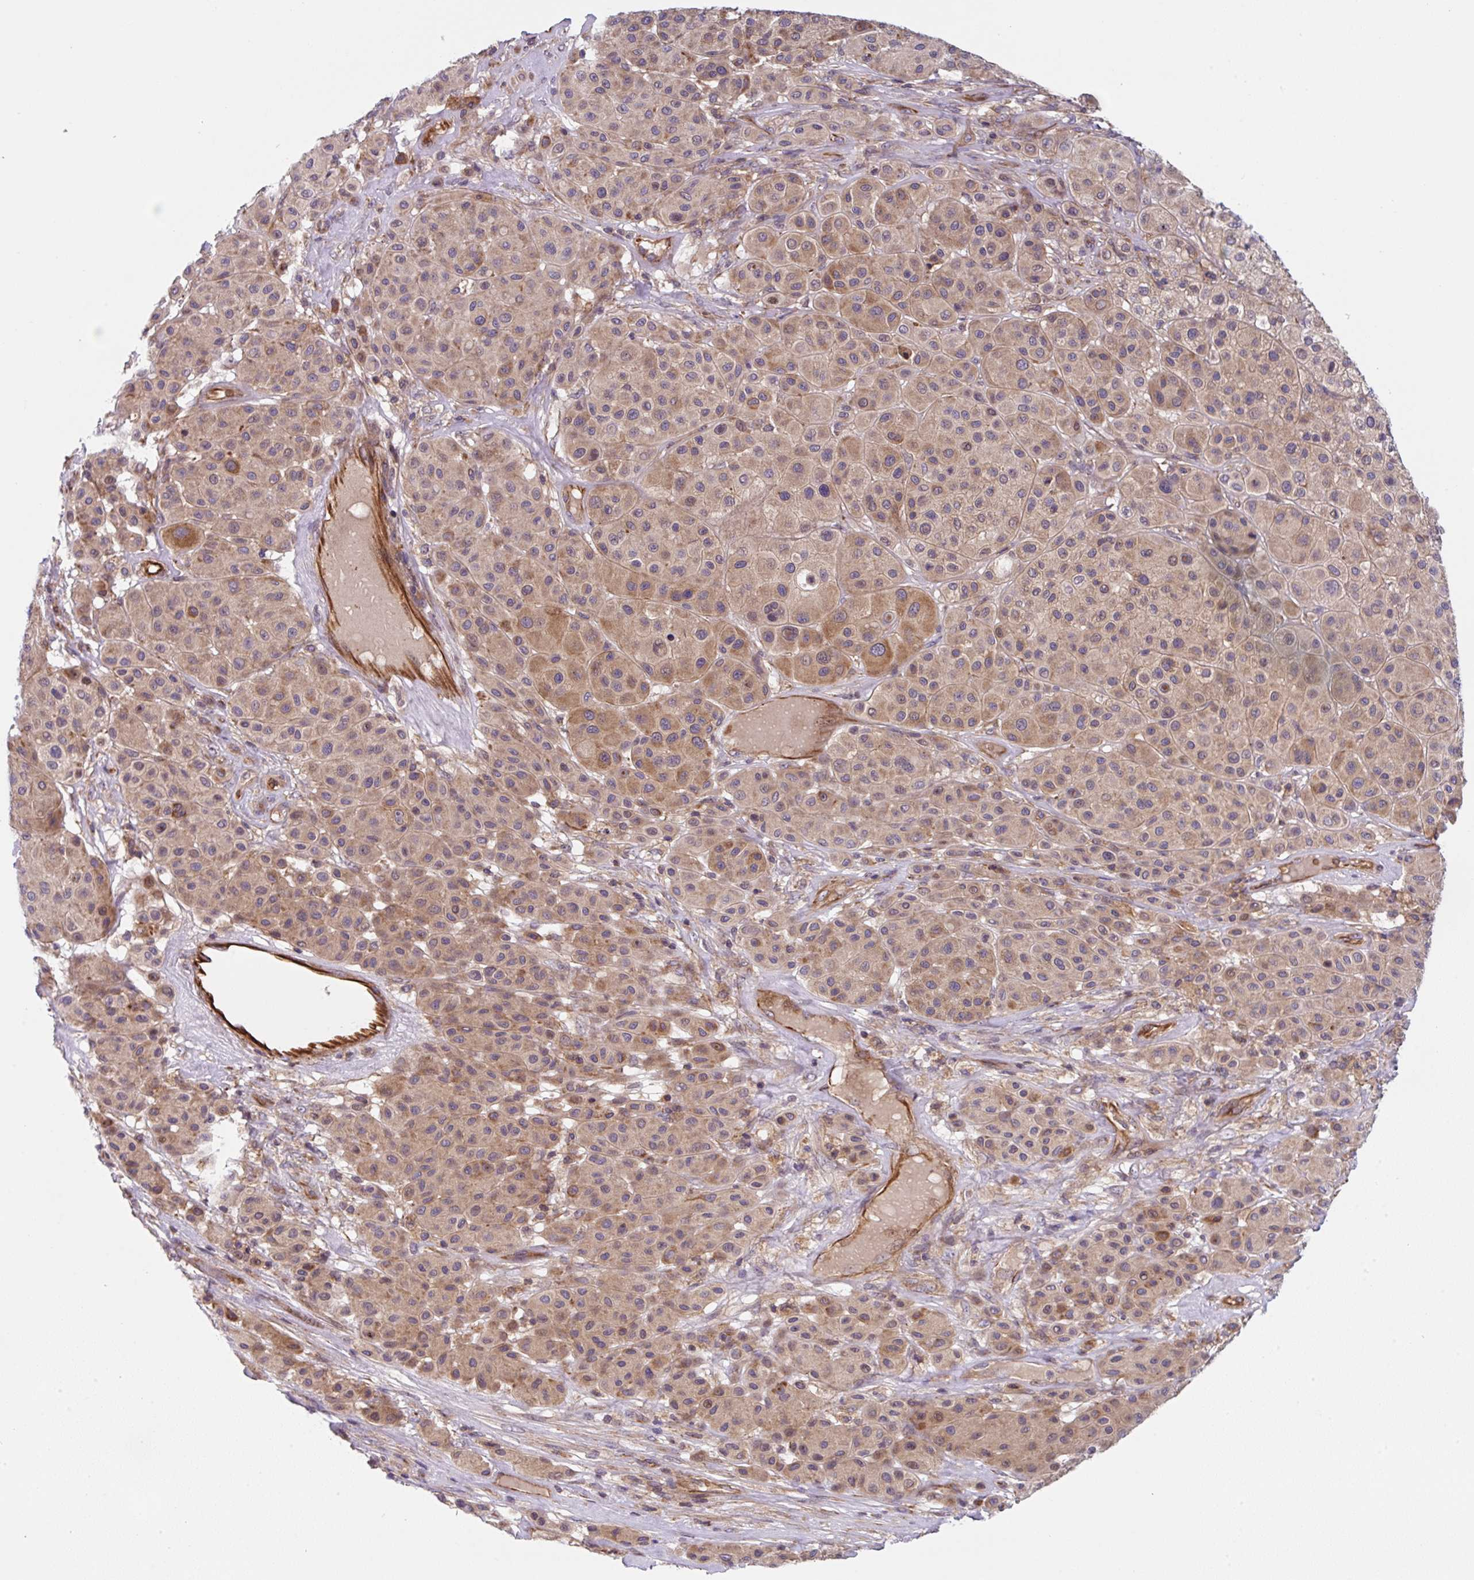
{"staining": {"intensity": "moderate", "quantity": "25%-75%", "location": "cytoplasmic/membranous"}, "tissue": "melanoma", "cell_type": "Tumor cells", "image_type": "cancer", "snomed": [{"axis": "morphology", "description": "Malignant melanoma, Metastatic site"}, {"axis": "topography", "description": "Smooth muscle"}], "caption": "IHC (DAB) staining of melanoma exhibits moderate cytoplasmic/membranous protein positivity in about 25%-75% of tumor cells.", "gene": "APOBEC3D", "patient": {"sex": "male", "age": 41}}